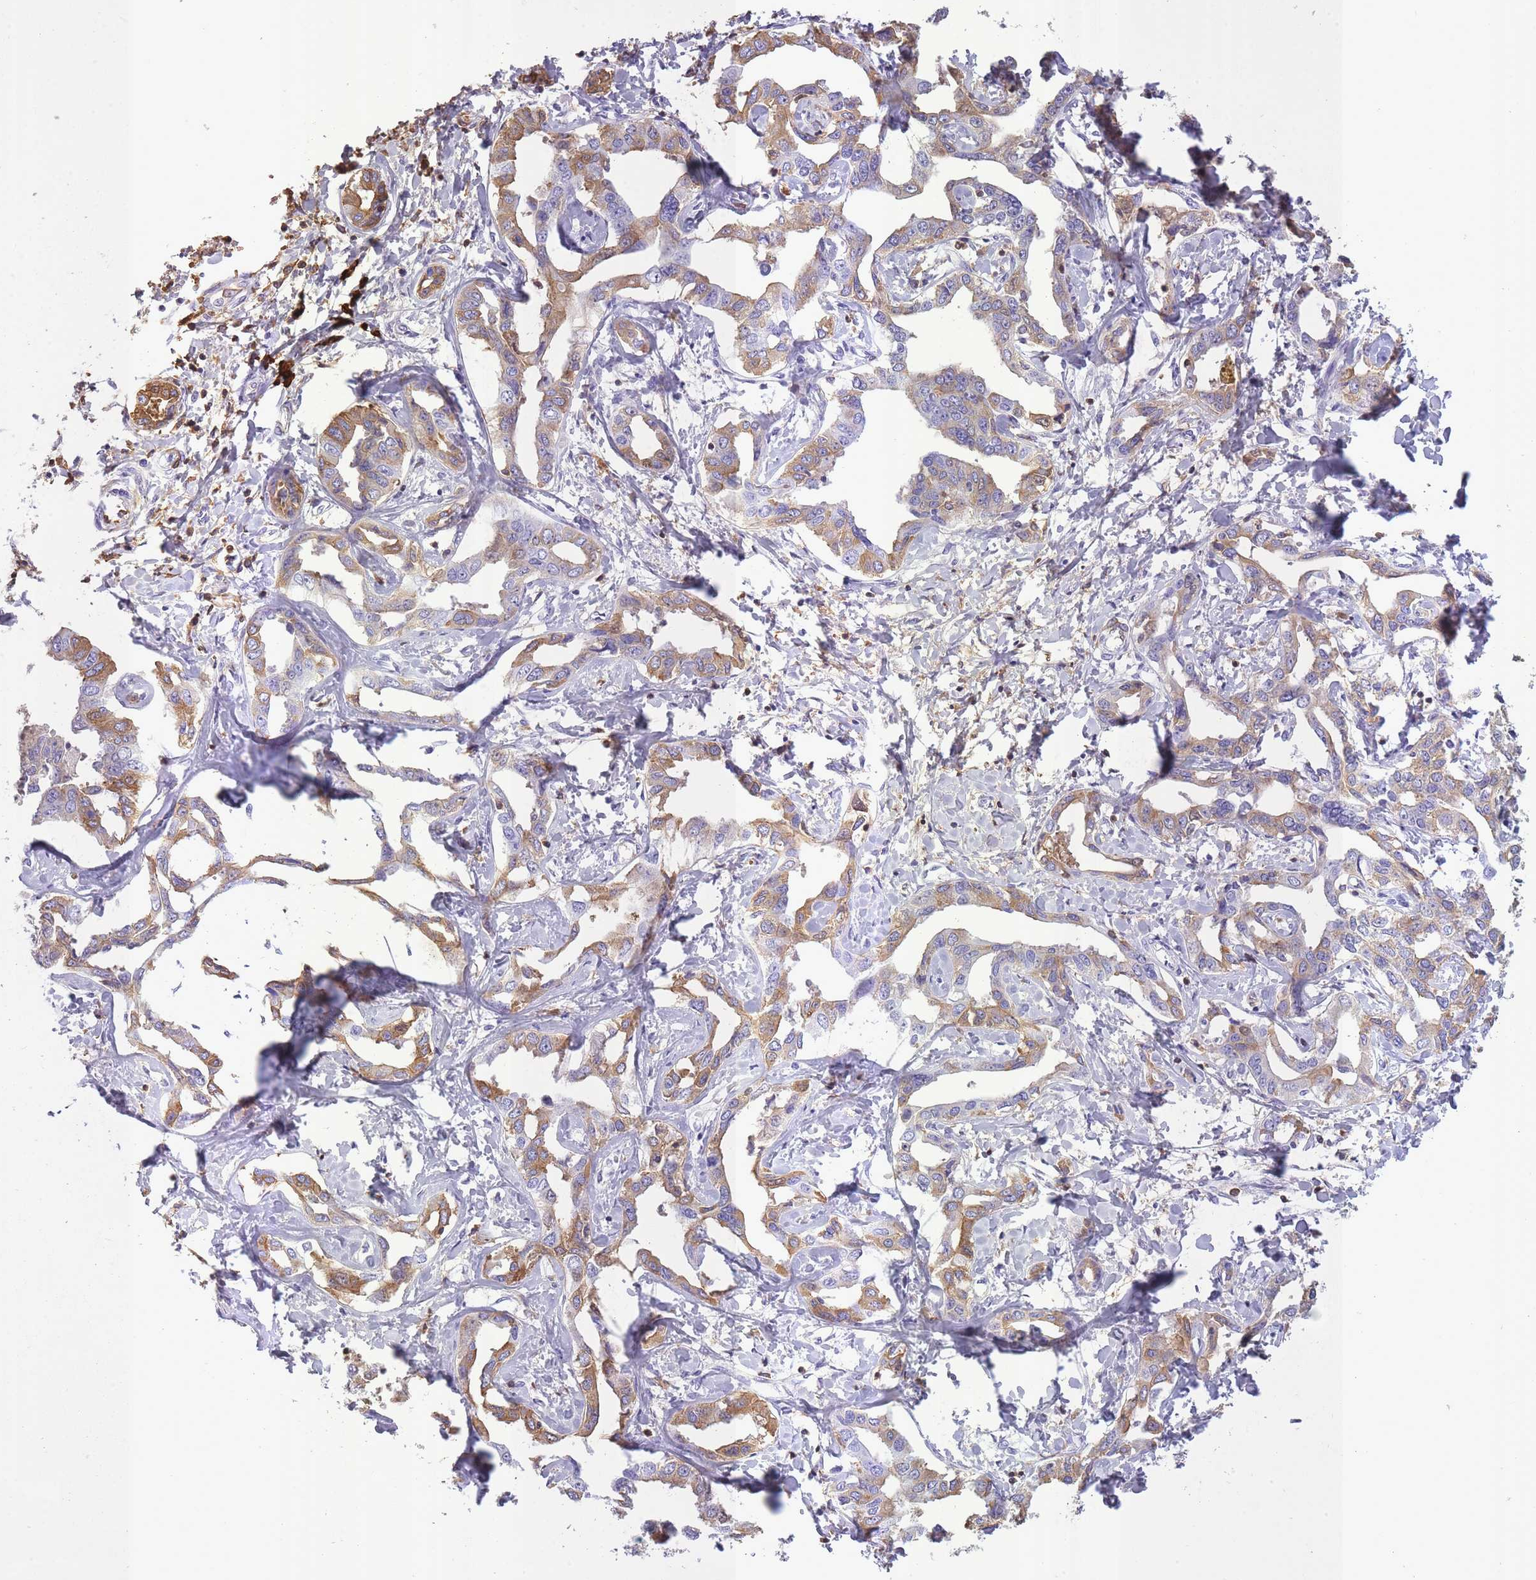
{"staining": {"intensity": "moderate", "quantity": ">75%", "location": "cytoplasmic/membranous"}, "tissue": "liver cancer", "cell_type": "Tumor cells", "image_type": "cancer", "snomed": [{"axis": "morphology", "description": "Cholangiocarcinoma"}, {"axis": "topography", "description": "Liver"}], "caption": "Human liver cancer stained for a protein (brown) displays moderate cytoplasmic/membranous positive expression in about >75% of tumor cells.", "gene": "IGKV1D-42", "patient": {"sex": "male", "age": 59}}